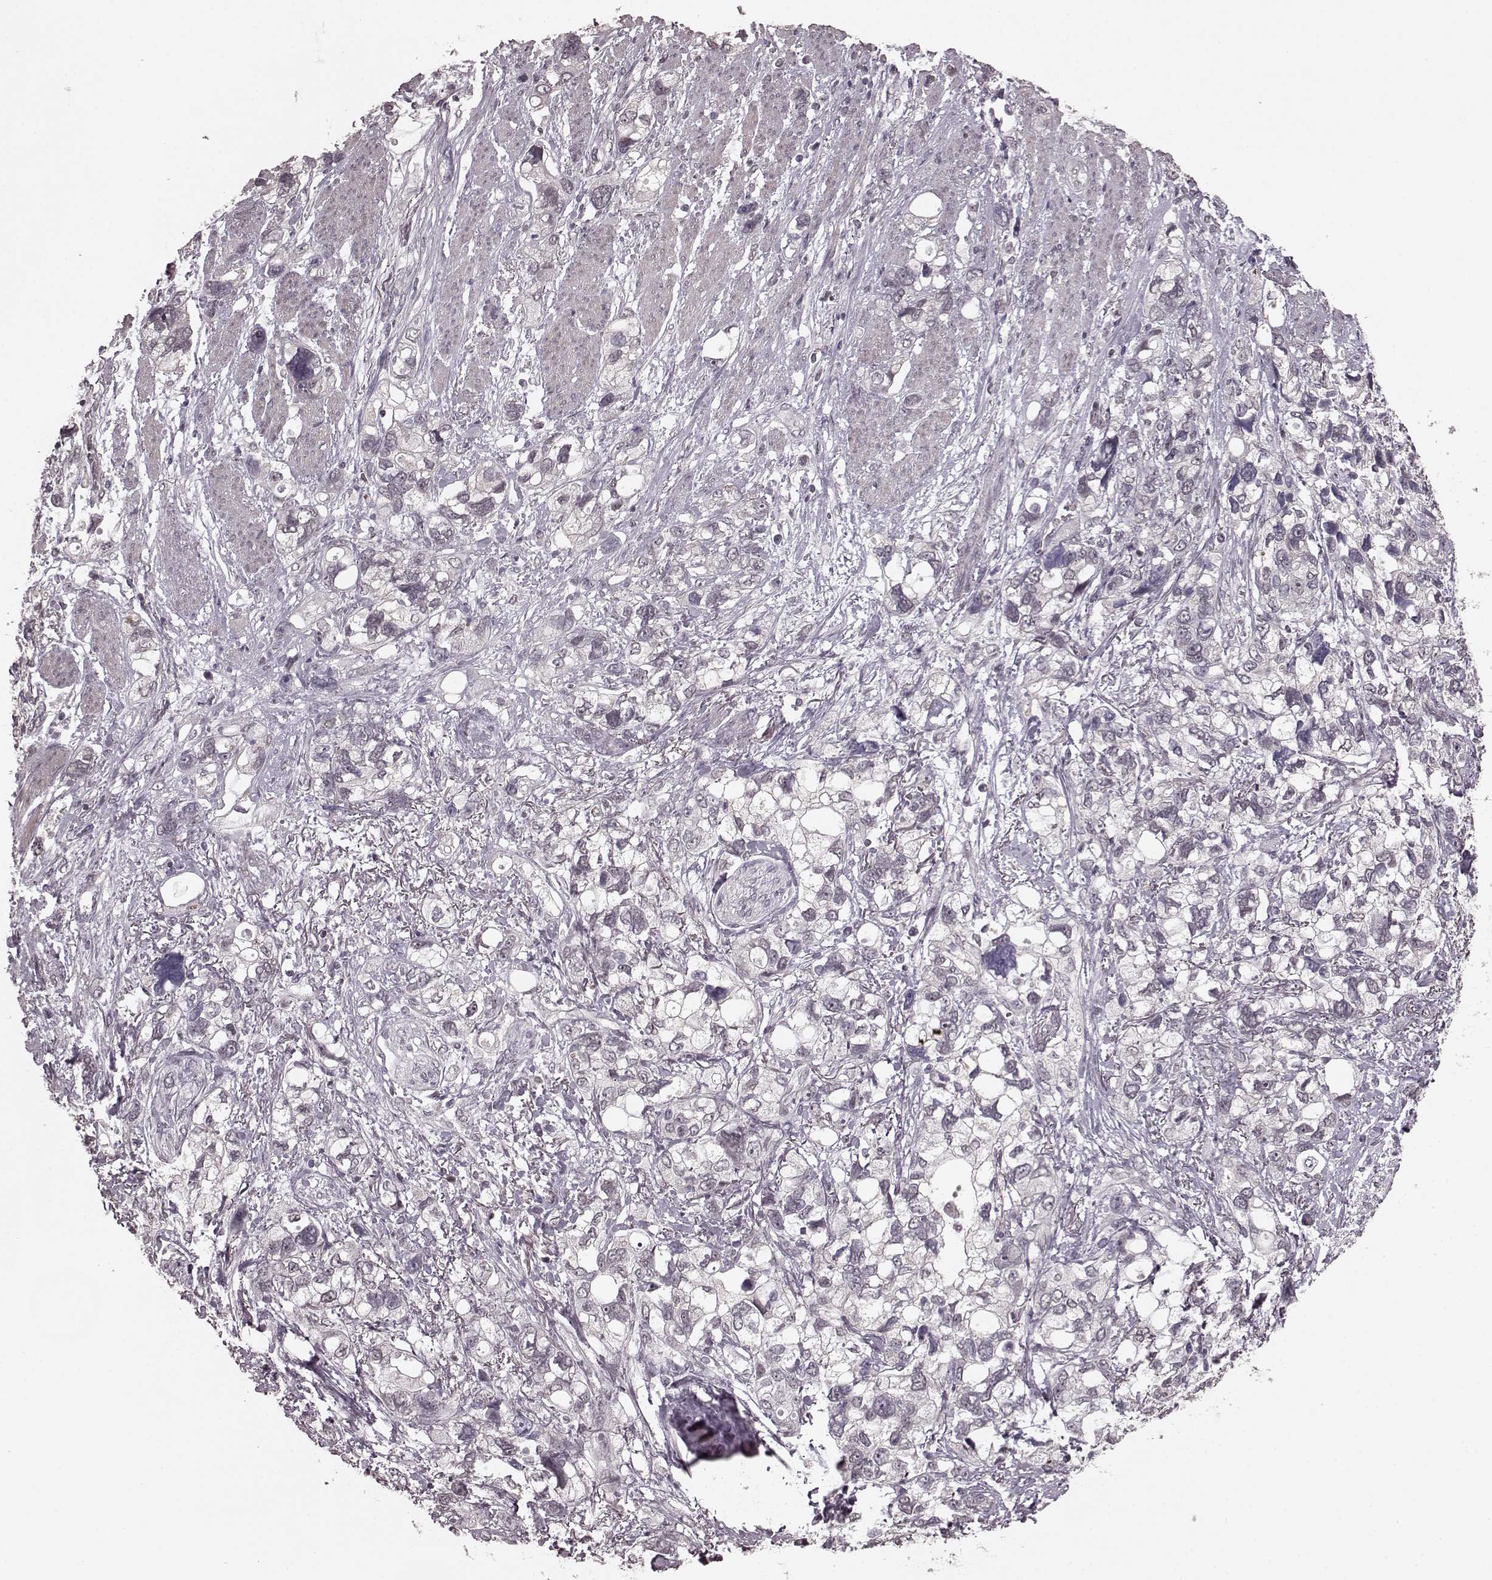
{"staining": {"intensity": "weak", "quantity": ">75%", "location": "cytoplasmic/membranous"}, "tissue": "stomach cancer", "cell_type": "Tumor cells", "image_type": "cancer", "snomed": [{"axis": "morphology", "description": "Adenocarcinoma, NOS"}, {"axis": "topography", "description": "Stomach, upper"}], "caption": "Immunohistochemistry image of neoplastic tissue: human stomach cancer stained using immunohistochemistry (IHC) demonstrates low levels of weak protein expression localized specifically in the cytoplasmic/membranous of tumor cells, appearing as a cytoplasmic/membranous brown color.", "gene": "PLCB4", "patient": {"sex": "female", "age": 81}}